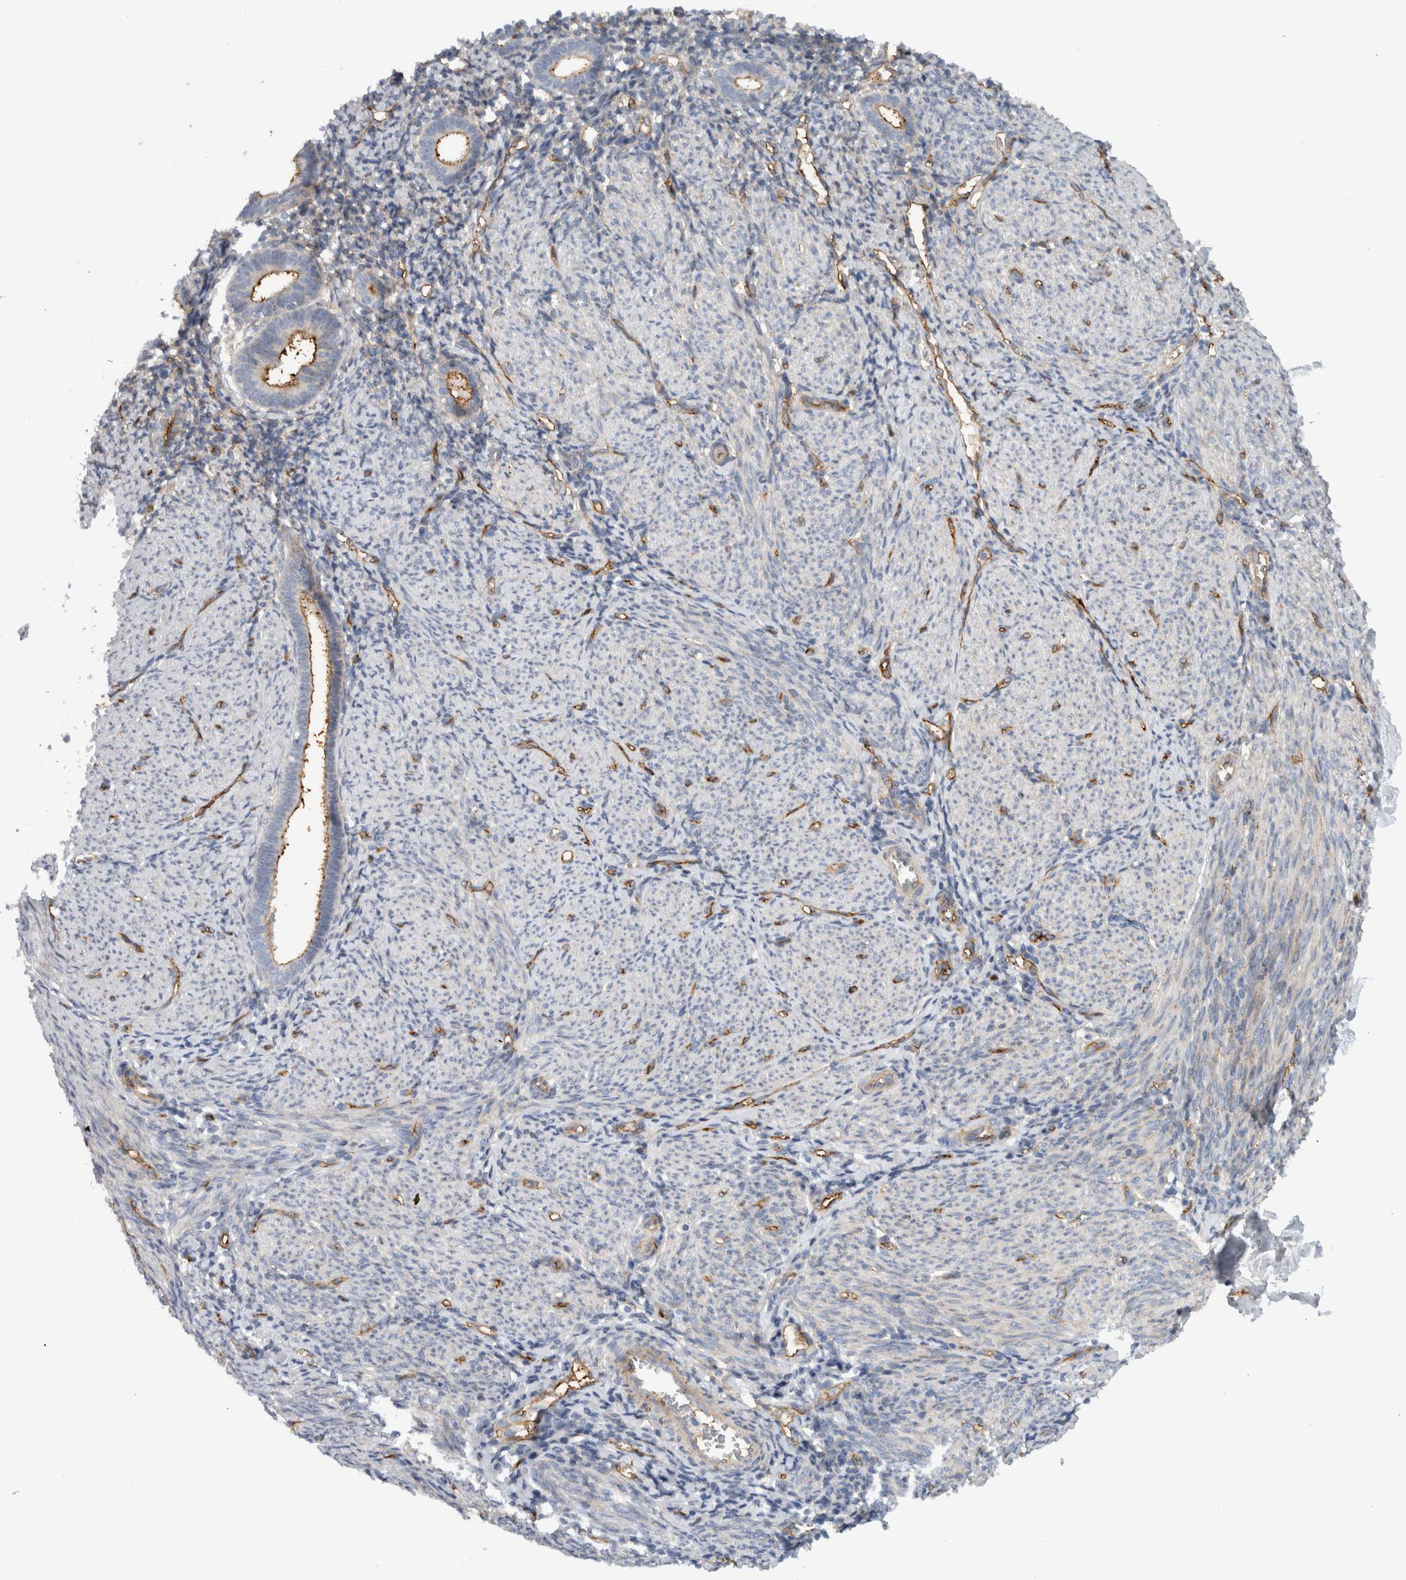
{"staining": {"intensity": "negative", "quantity": "none", "location": "none"}, "tissue": "endometrium", "cell_type": "Cells in endometrial stroma", "image_type": "normal", "snomed": [{"axis": "morphology", "description": "Normal tissue, NOS"}, {"axis": "morphology", "description": "Adenocarcinoma, NOS"}, {"axis": "topography", "description": "Endometrium"}], "caption": "Immunohistochemistry (IHC) photomicrograph of unremarkable endometrium: human endometrium stained with DAB shows no significant protein positivity in cells in endometrial stroma.", "gene": "CD59", "patient": {"sex": "female", "age": 57}}